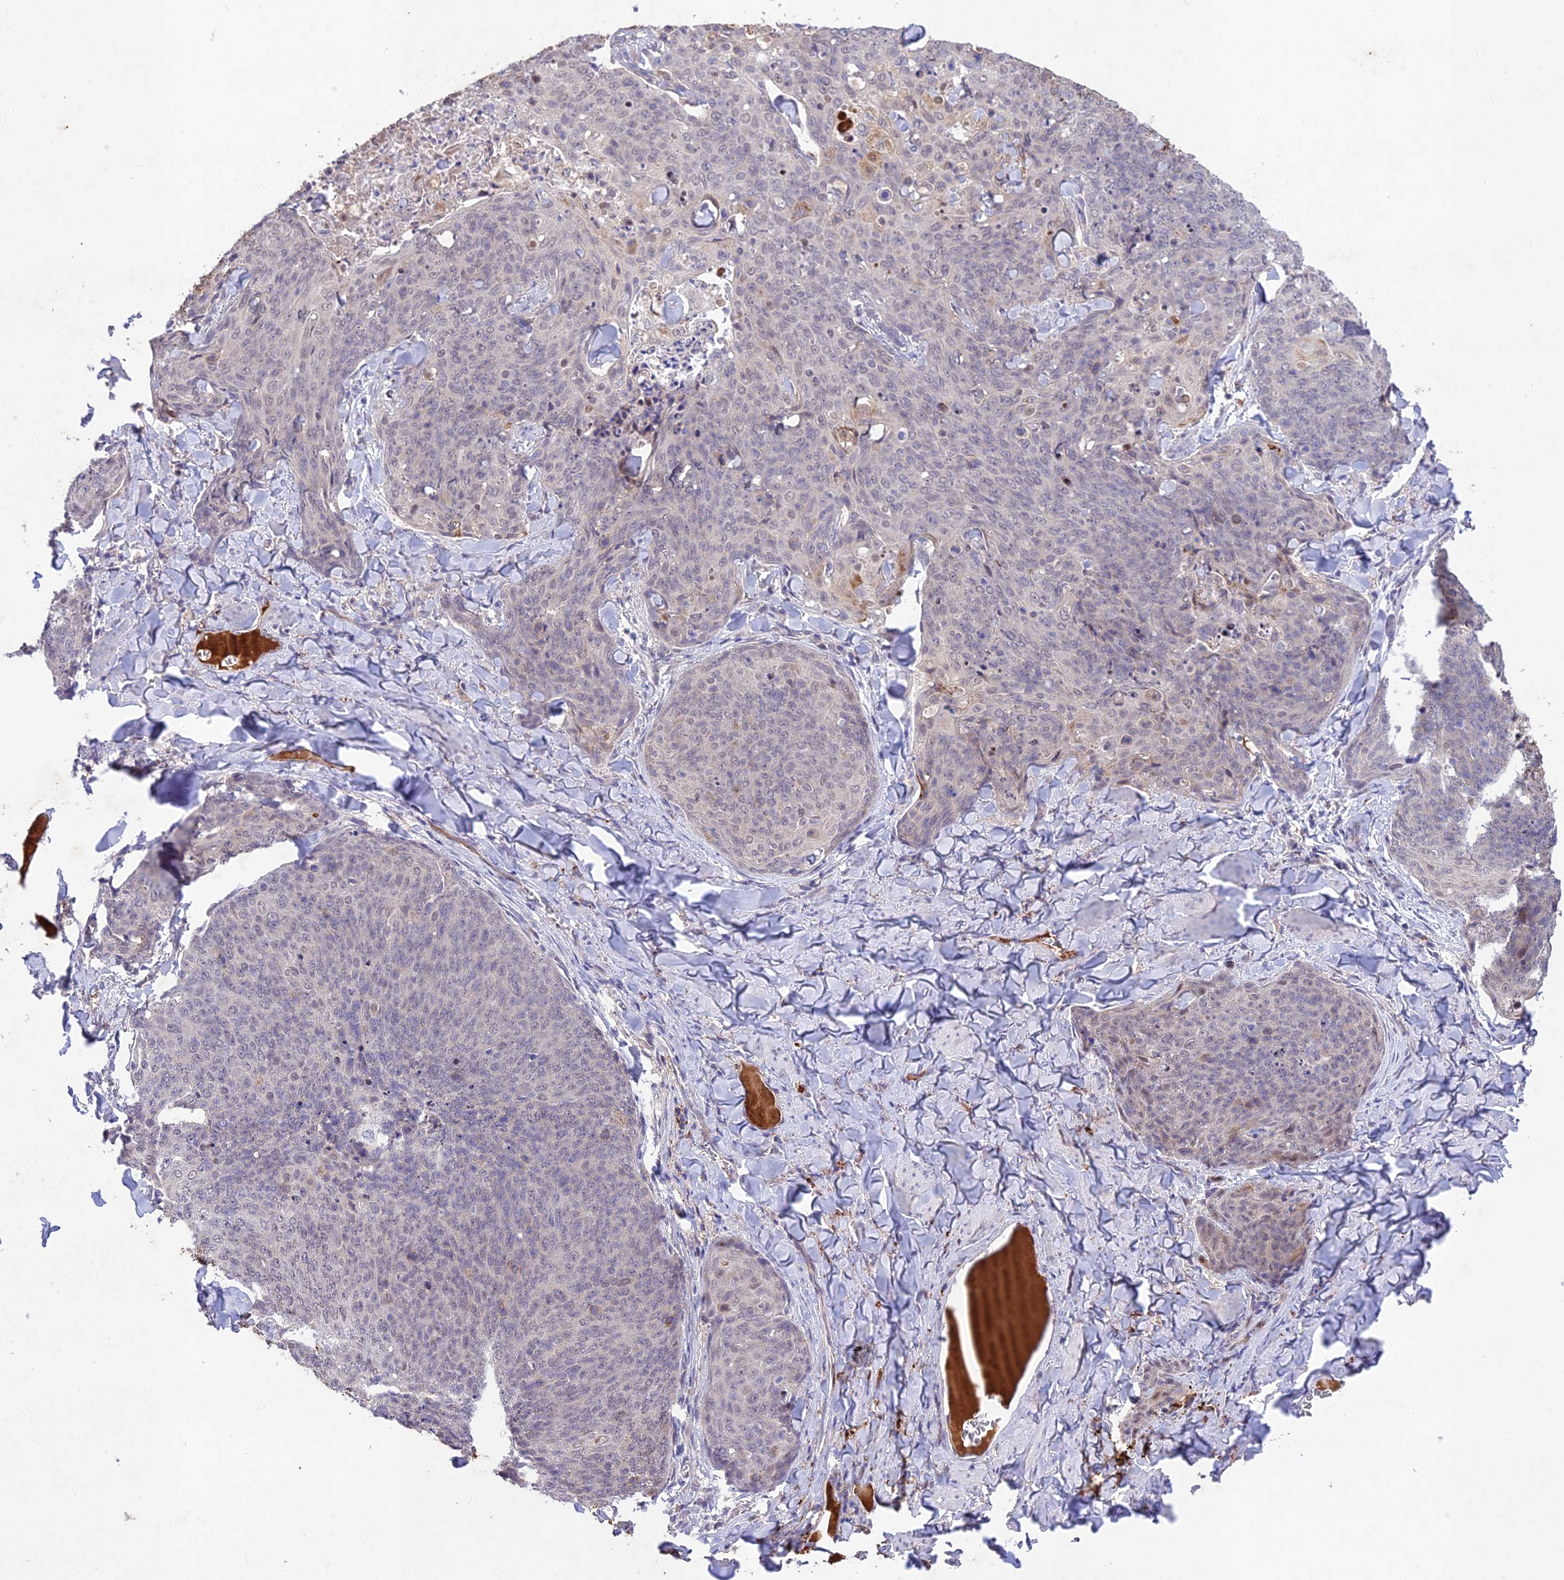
{"staining": {"intensity": "negative", "quantity": "none", "location": "none"}, "tissue": "skin cancer", "cell_type": "Tumor cells", "image_type": "cancer", "snomed": [{"axis": "morphology", "description": "Squamous cell carcinoma, NOS"}, {"axis": "topography", "description": "Skin"}, {"axis": "topography", "description": "Vulva"}], "caption": "High power microscopy histopathology image of an immunohistochemistry (IHC) image of skin cancer (squamous cell carcinoma), revealing no significant expression in tumor cells. (Stains: DAB IHC with hematoxylin counter stain, Microscopy: brightfield microscopy at high magnification).", "gene": "ANKRD52", "patient": {"sex": "female", "age": 85}}